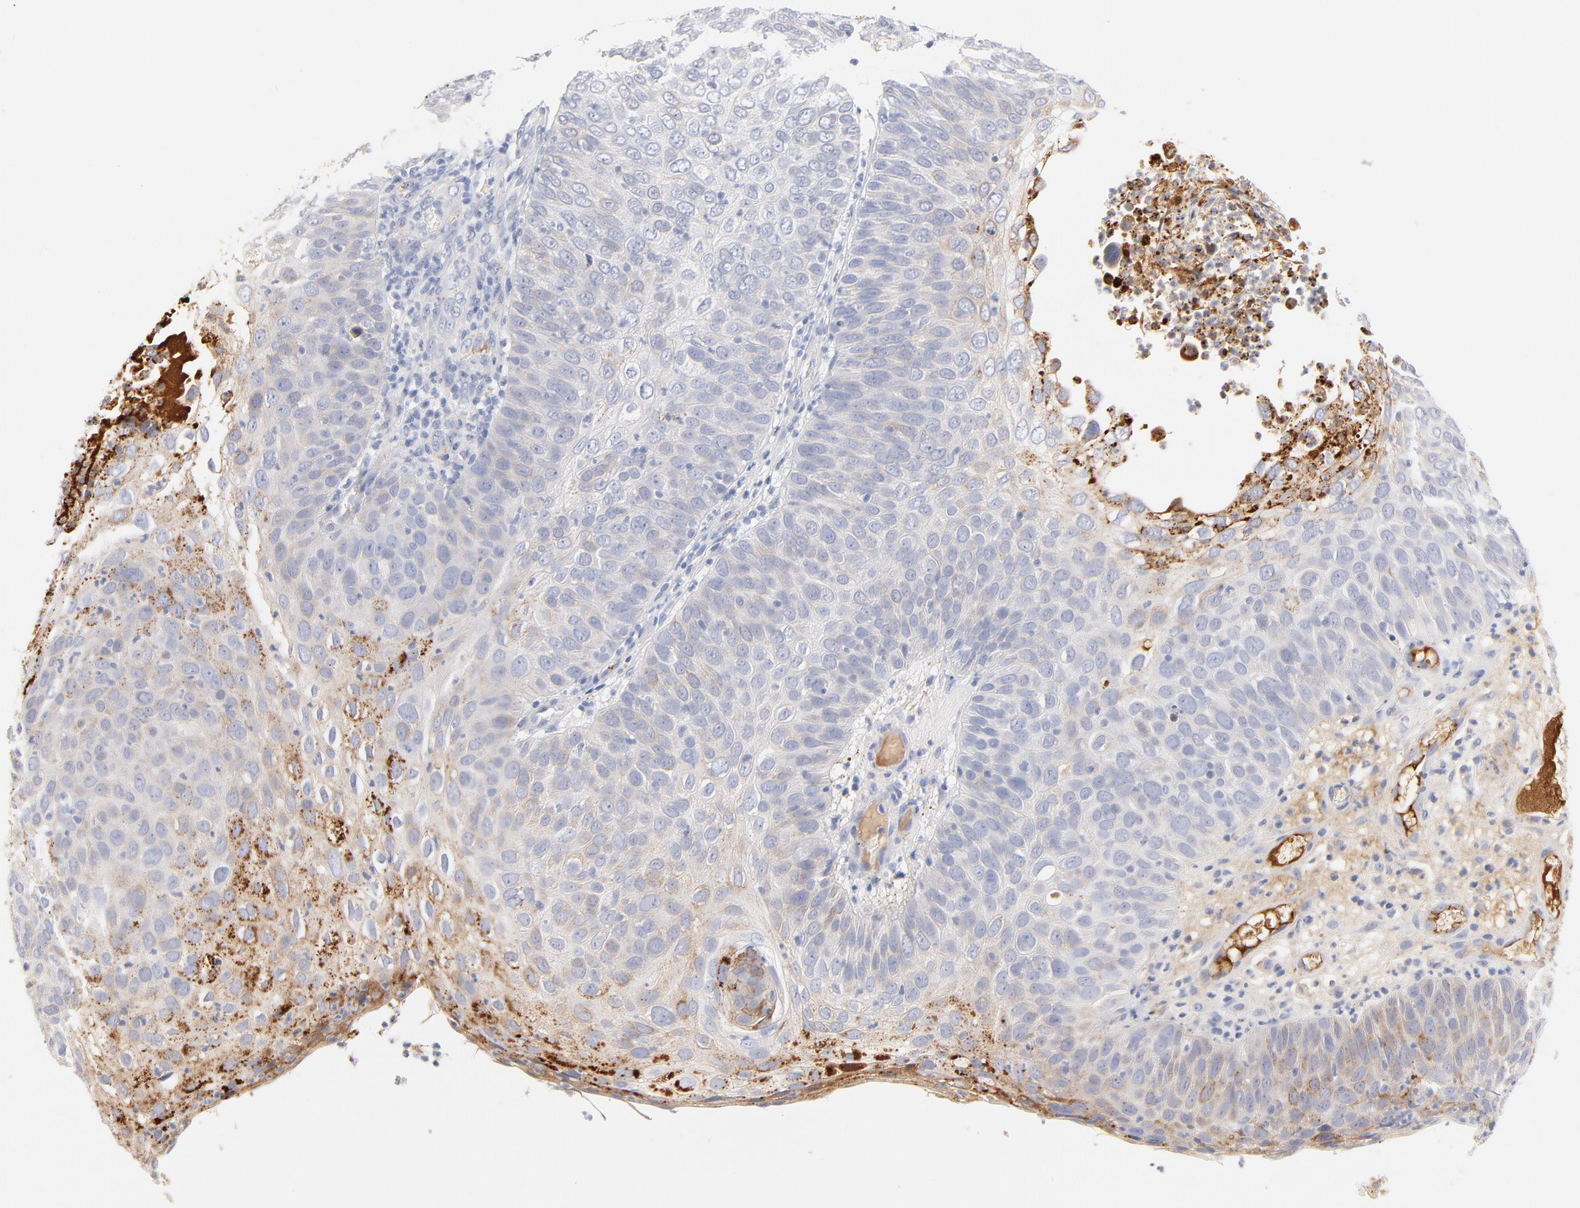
{"staining": {"intensity": "negative", "quantity": "none", "location": "none"}, "tissue": "skin cancer", "cell_type": "Tumor cells", "image_type": "cancer", "snomed": [{"axis": "morphology", "description": "Squamous cell carcinoma, NOS"}, {"axis": "topography", "description": "Skin"}], "caption": "Skin cancer (squamous cell carcinoma) stained for a protein using immunohistochemistry (IHC) displays no expression tumor cells.", "gene": "PLAT", "patient": {"sex": "male", "age": 87}}